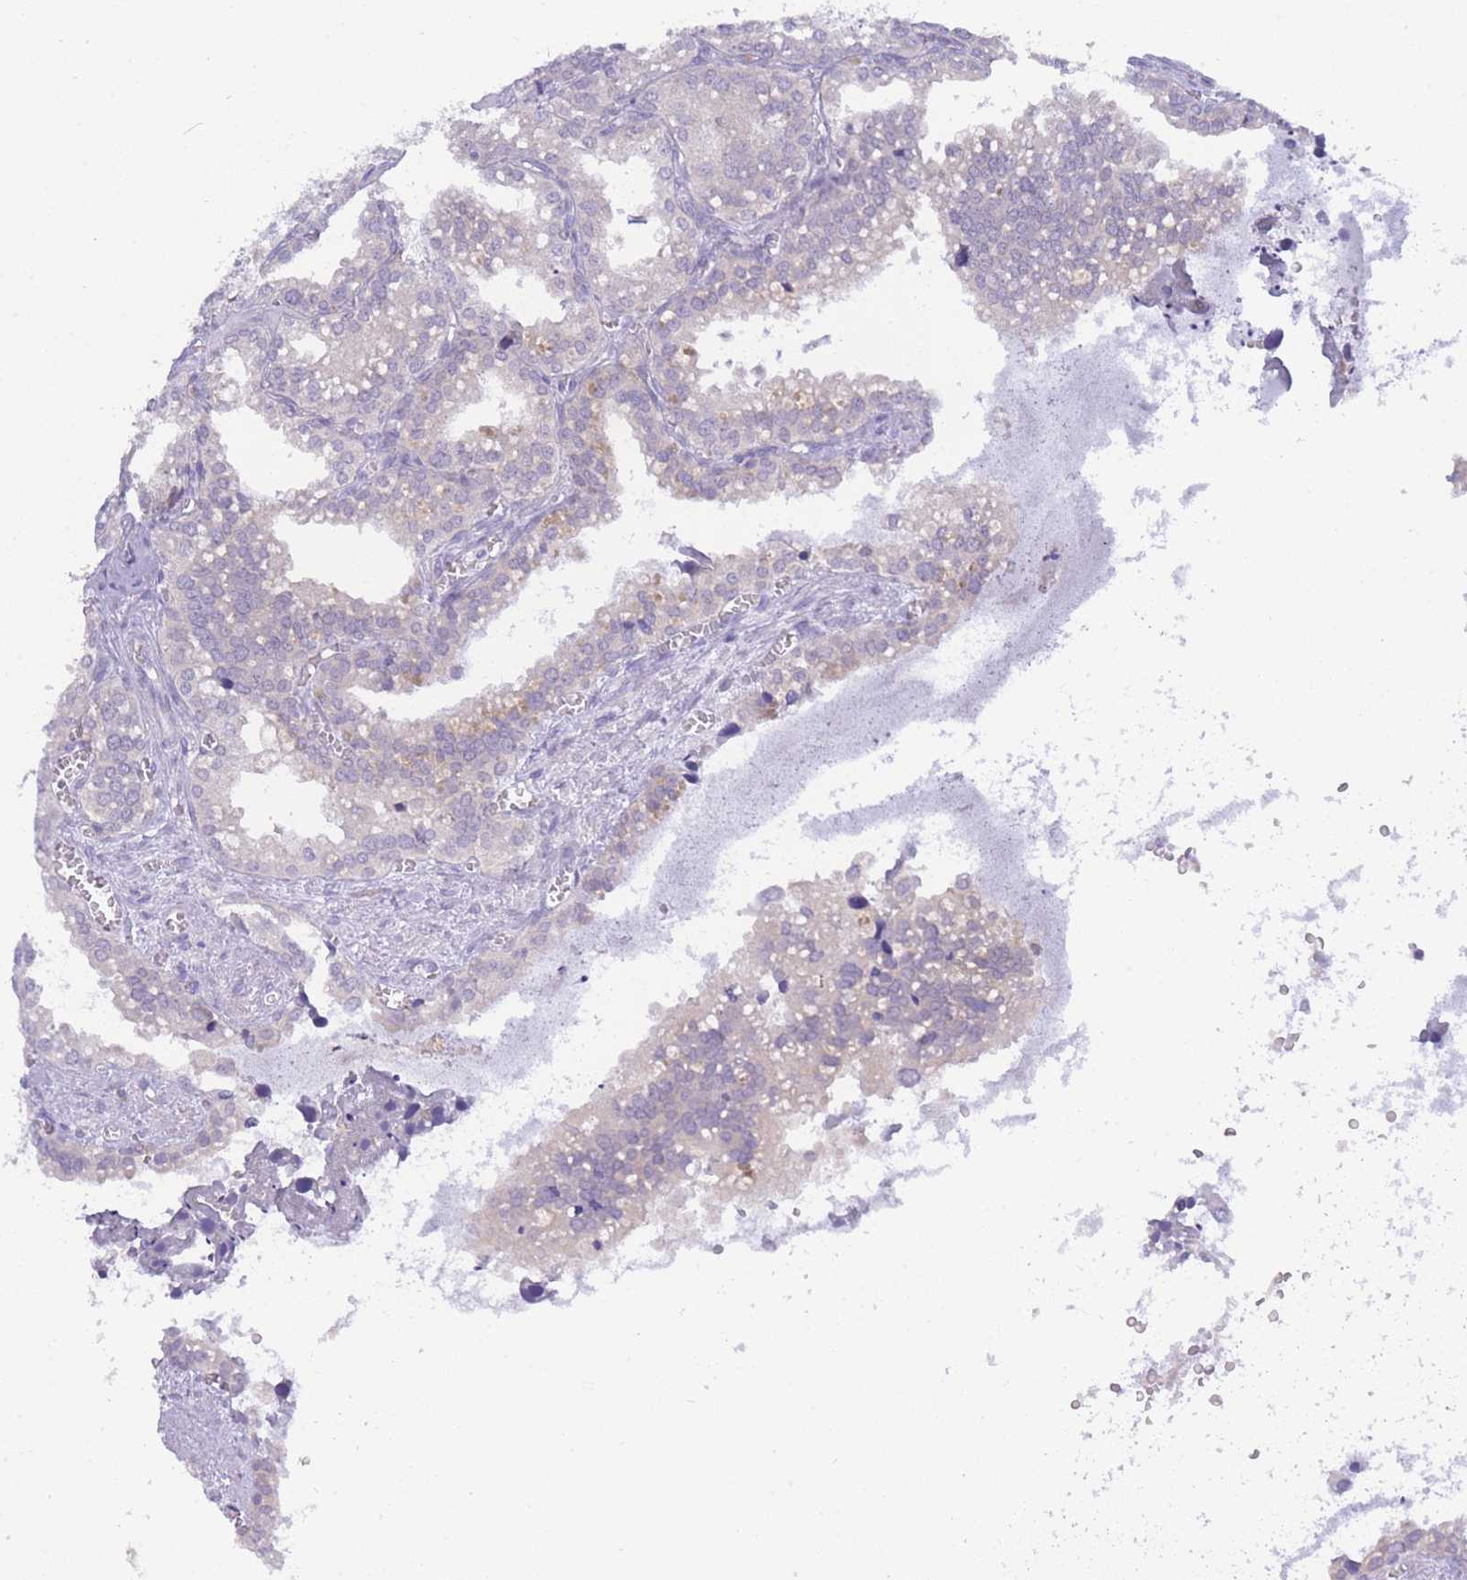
{"staining": {"intensity": "weak", "quantity": "<25%", "location": "cytoplasmic/membranous"}, "tissue": "seminal vesicle", "cell_type": "Glandular cells", "image_type": "normal", "snomed": [{"axis": "morphology", "description": "Normal tissue, NOS"}, {"axis": "topography", "description": "Prostate"}, {"axis": "topography", "description": "Seminal veicle"}], "caption": "Immunohistochemistry of normal human seminal vesicle reveals no expression in glandular cells.", "gene": "ZNF510", "patient": {"sex": "male", "age": 51}}